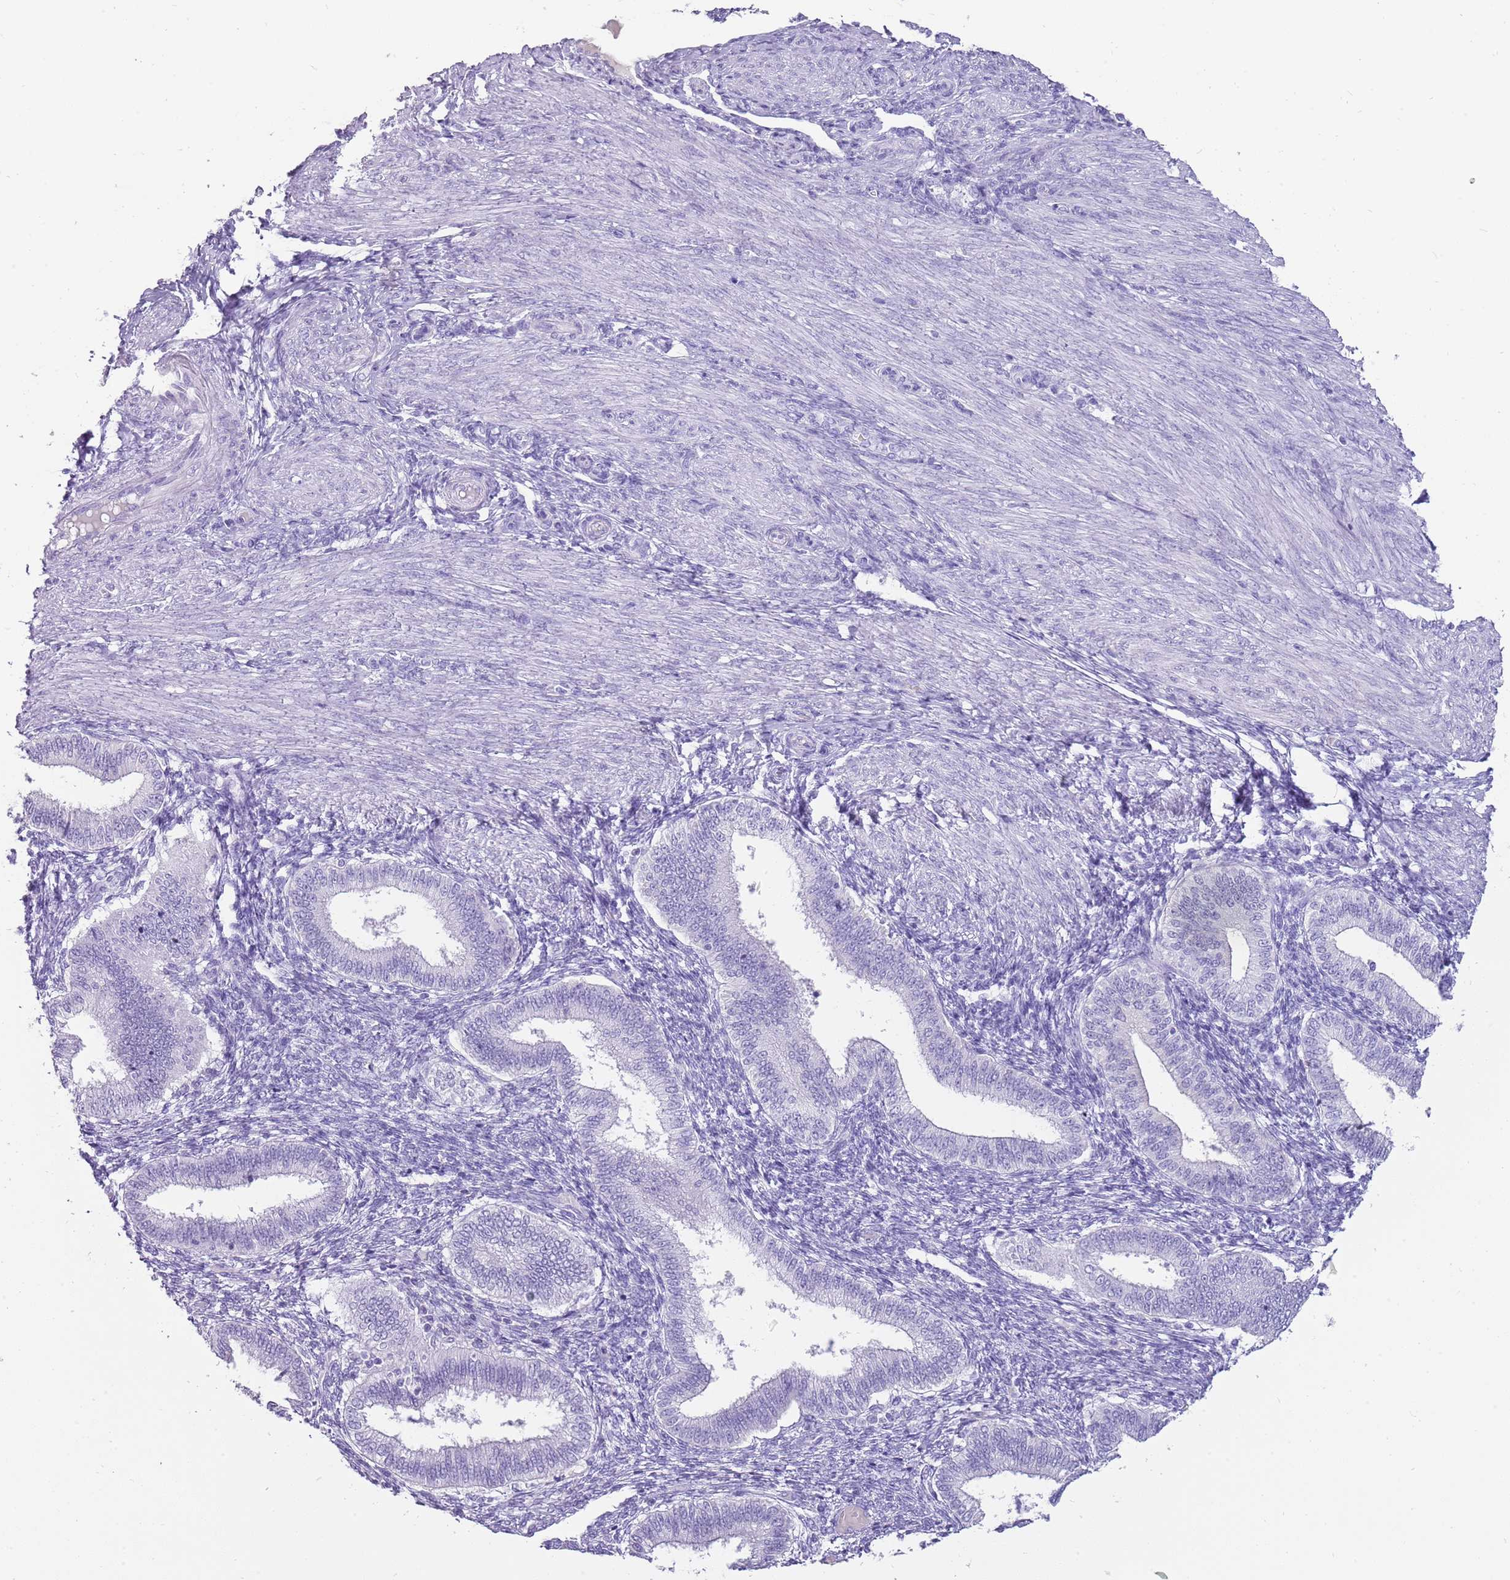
{"staining": {"intensity": "negative", "quantity": "none", "location": "none"}, "tissue": "endometrium", "cell_type": "Cells in endometrial stroma", "image_type": "normal", "snomed": [{"axis": "morphology", "description": "Normal tissue, NOS"}, {"axis": "topography", "description": "Endometrium"}], "caption": "Micrograph shows no significant protein positivity in cells in endometrial stroma of unremarkable endometrium.", "gene": "ENSG00000271254", "patient": {"sex": "female", "age": 39}}